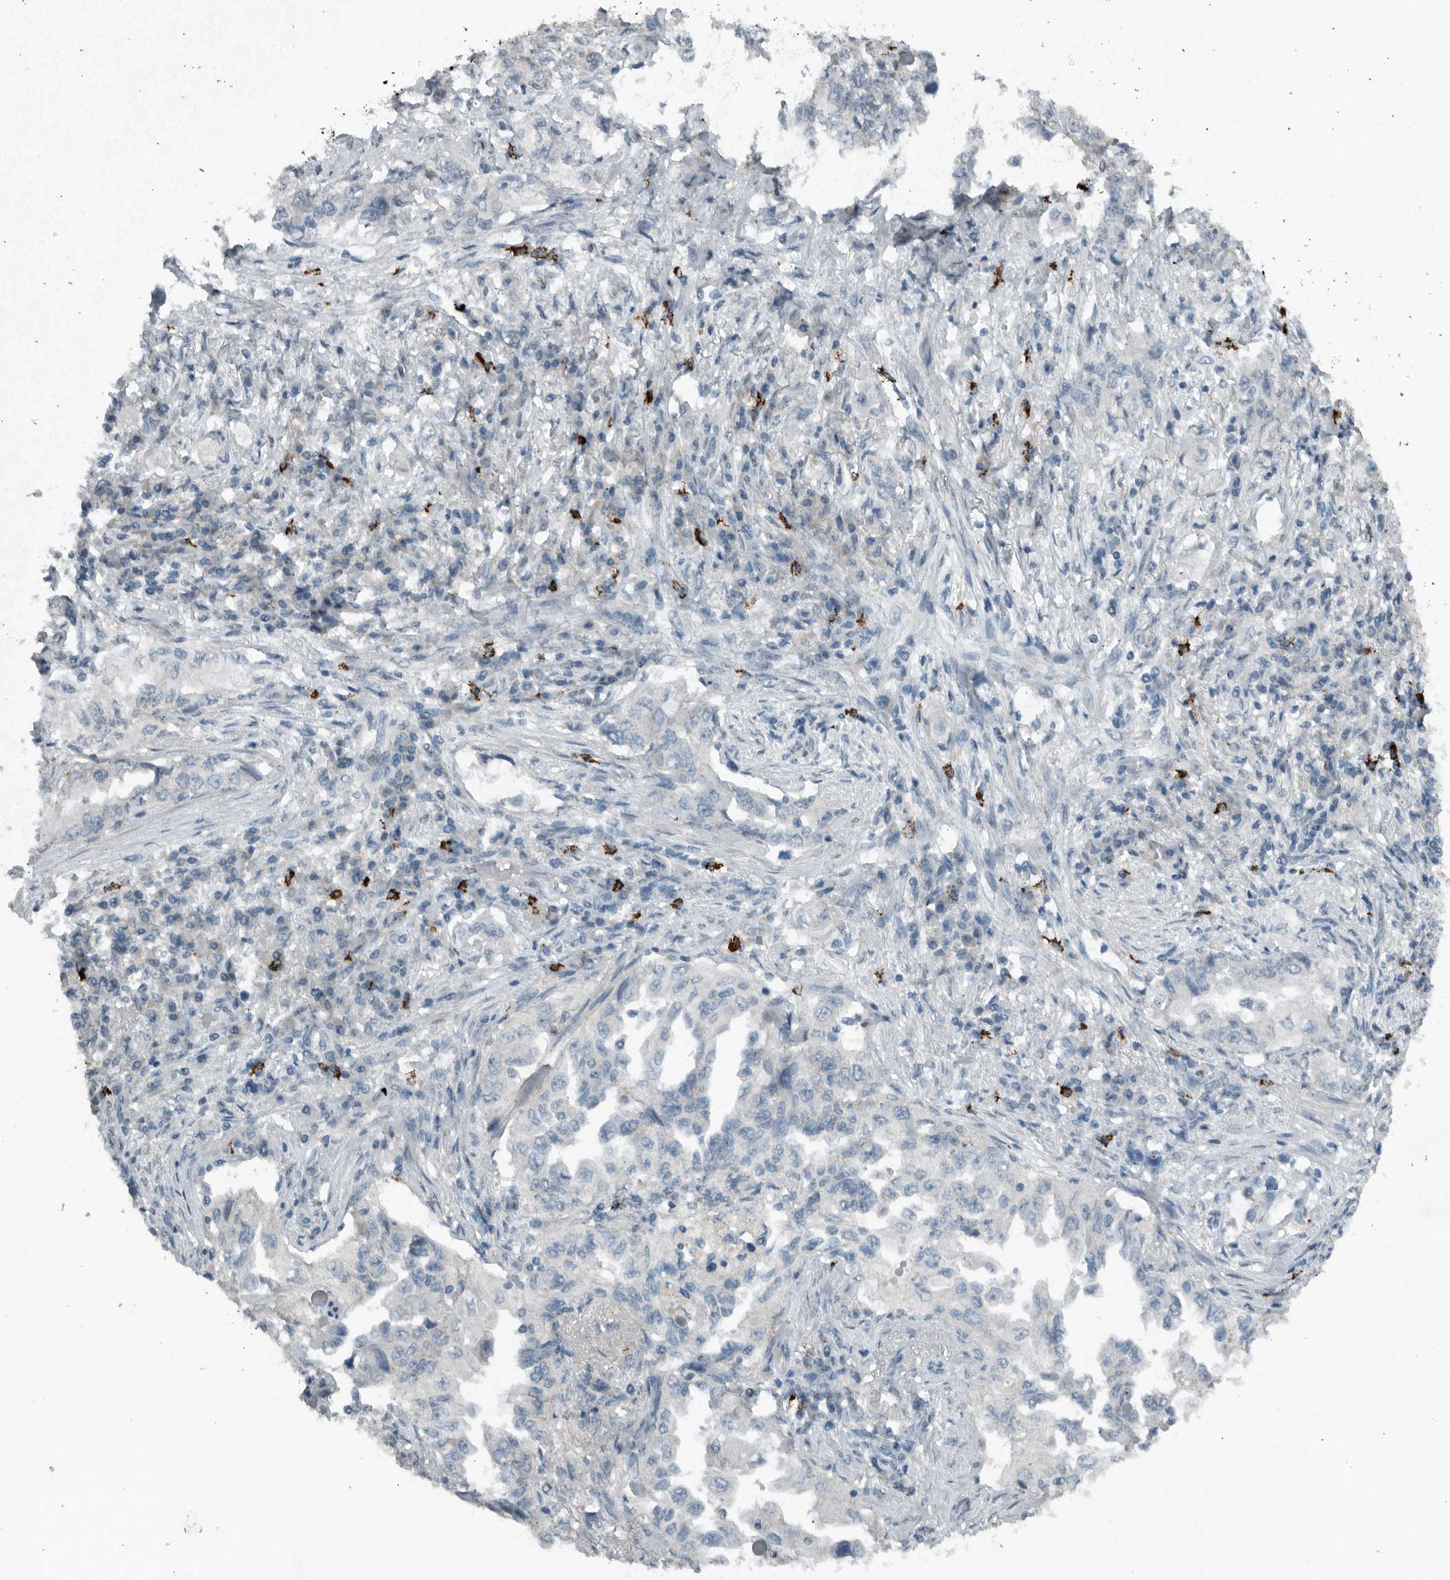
{"staining": {"intensity": "negative", "quantity": "none", "location": "none"}, "tissue": "lung cancer", "cell_type": "Tumor cells", "image_type": "cancer", "snomed": [{"axis": "morphology", "description": "Adenocarcinoma, NOS"}, {"axis": "topography", "description": "Lung"}], "caption": "Immunohistochemistry histopathology image of neoplastic tissue: human lung adenocarcinoma stained with DAB shows no significant protein expression in tumor cells.", "gene": "IL20", "patient": {"sex": "female", "age": 51}}